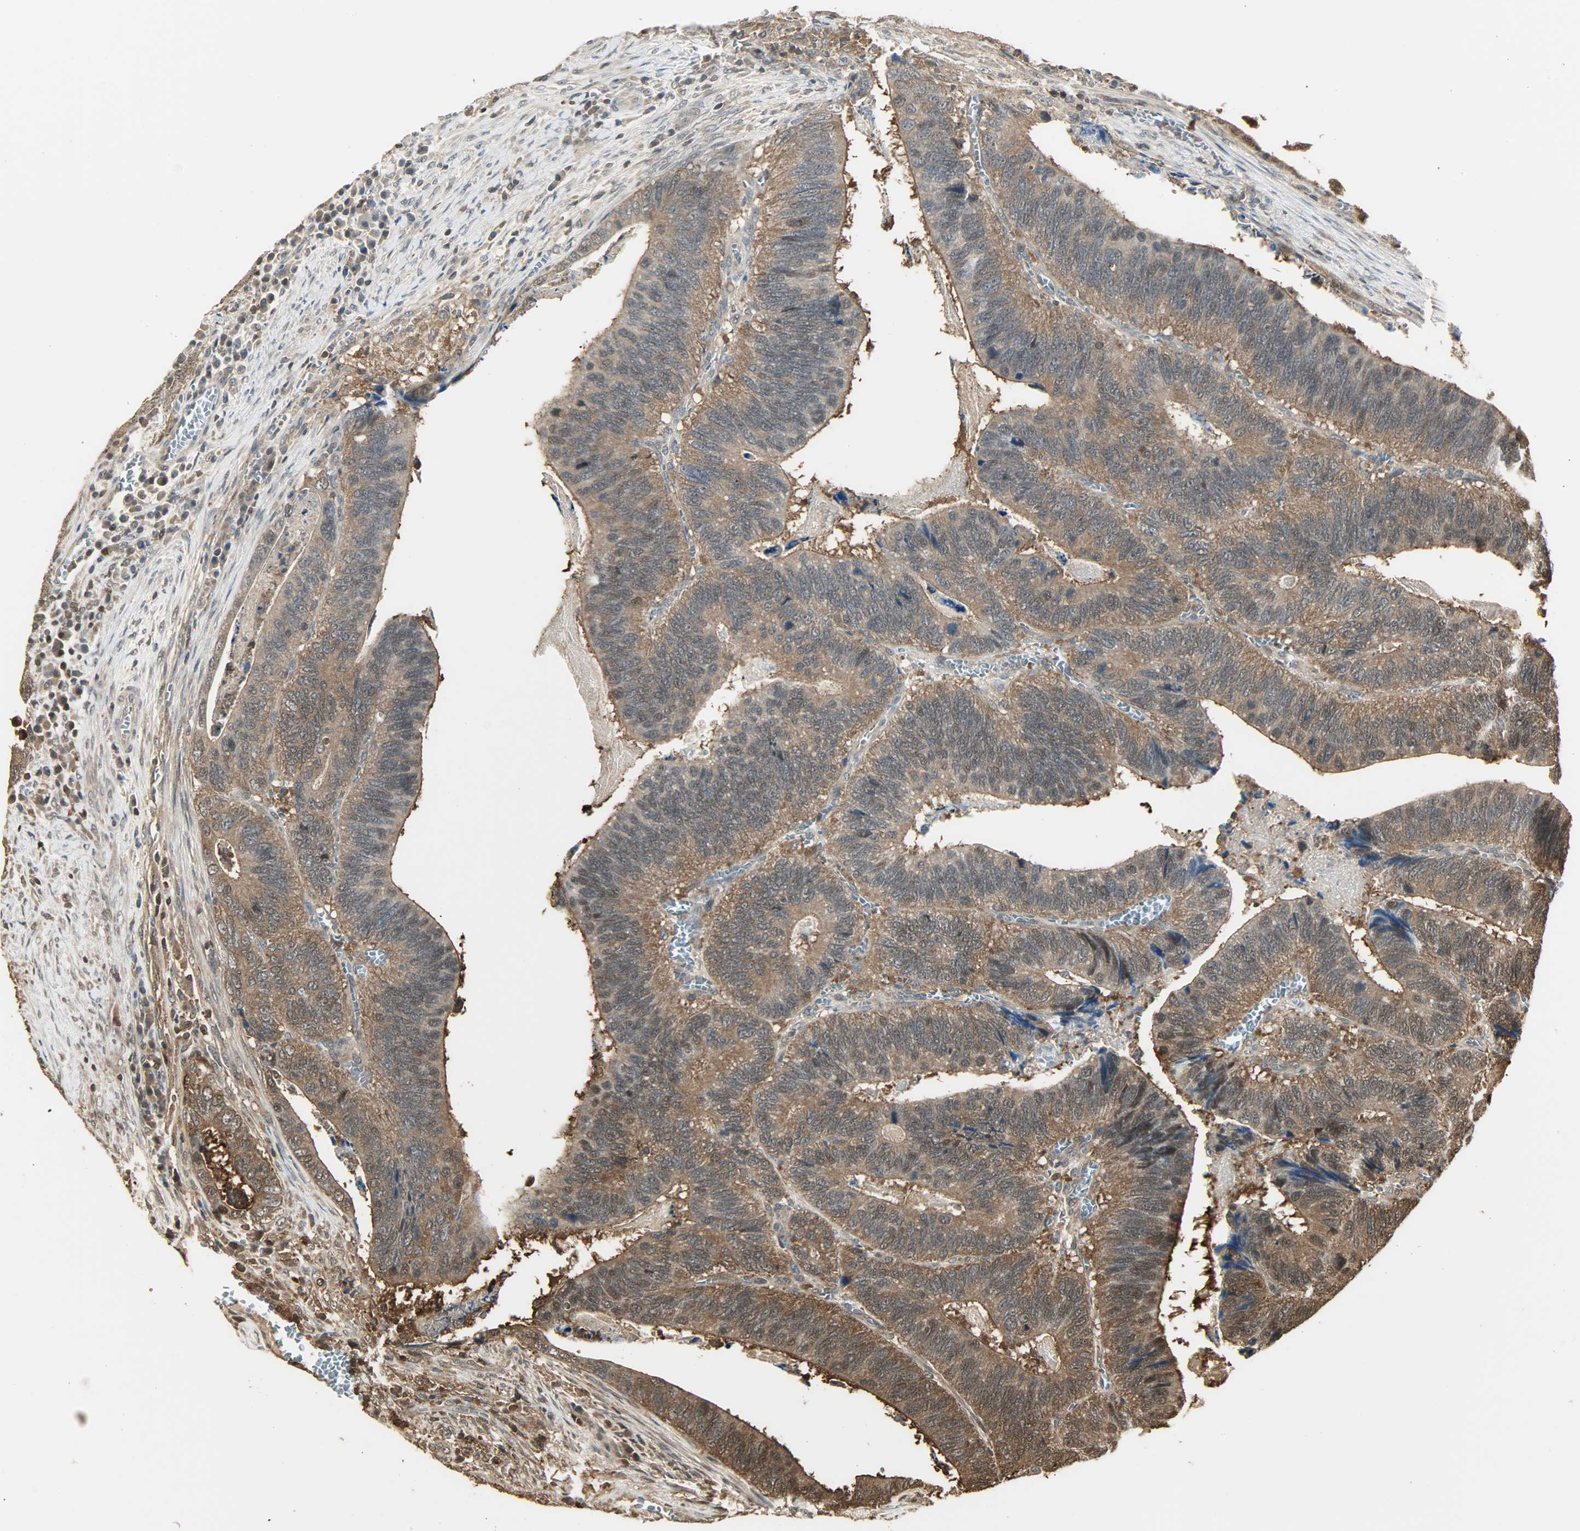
{"staining": {"intensity": "moderate", "quantity": ">75%", "location": "cytoplasmic/membranous,nuclear"}, "tissue": "colorectal cancer", "cell_type": "Tumor cells", "image_type": "cancer", "snomed": [{"axis": "morphology", "description": "Adenocarcinoma, NOS"}, {"axis": "topography", "description": "Colon"}], "caption": "Immunohistochemical staining of human colorectal cancer (adenocarcinoma) demonstrates moderate cytoplasmic/membranous and nuclear protein positivity in approximately >75% of tumor cells.", "gene": "YWHAZ", "patient": {"sex": "male", "age": 72}}